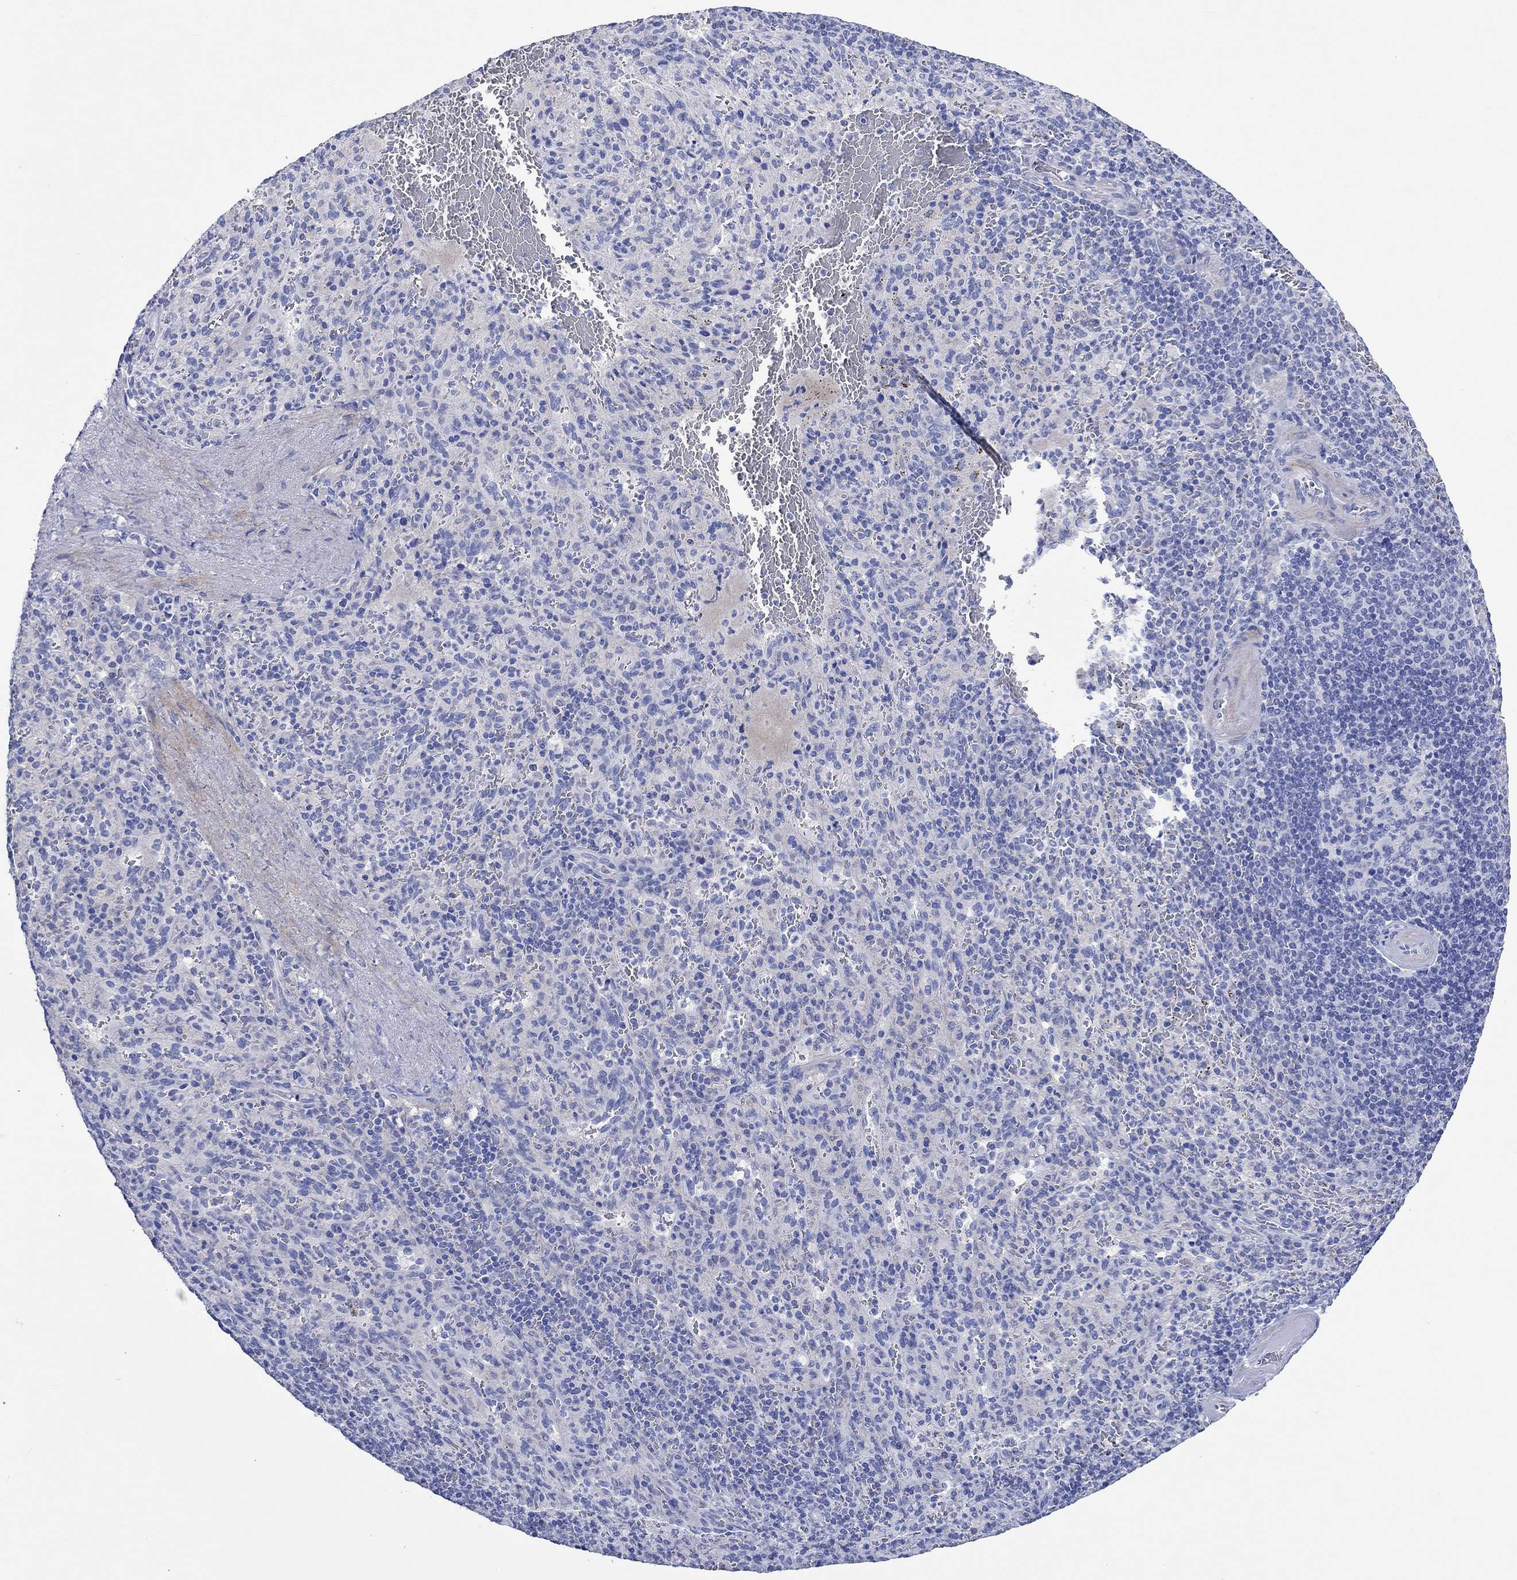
{"staining": {"intensity": "negative", "quantity": "none", "location": "none"}, "tissue": "spleen", "cell_type": "Cells in red pulp", "image_type": "normal", "snomed": [{"axis": "morphology", "description": "Normal tissue, NOS"}, {"axis": "topography", "description": "Spleen"}], "caption": "A micrograph of spleen stained for a protein demonstrates no brown staining in cells in red pulp.", "gene": "SHISA4", "patient": {"sex": "male", "age": 57}}